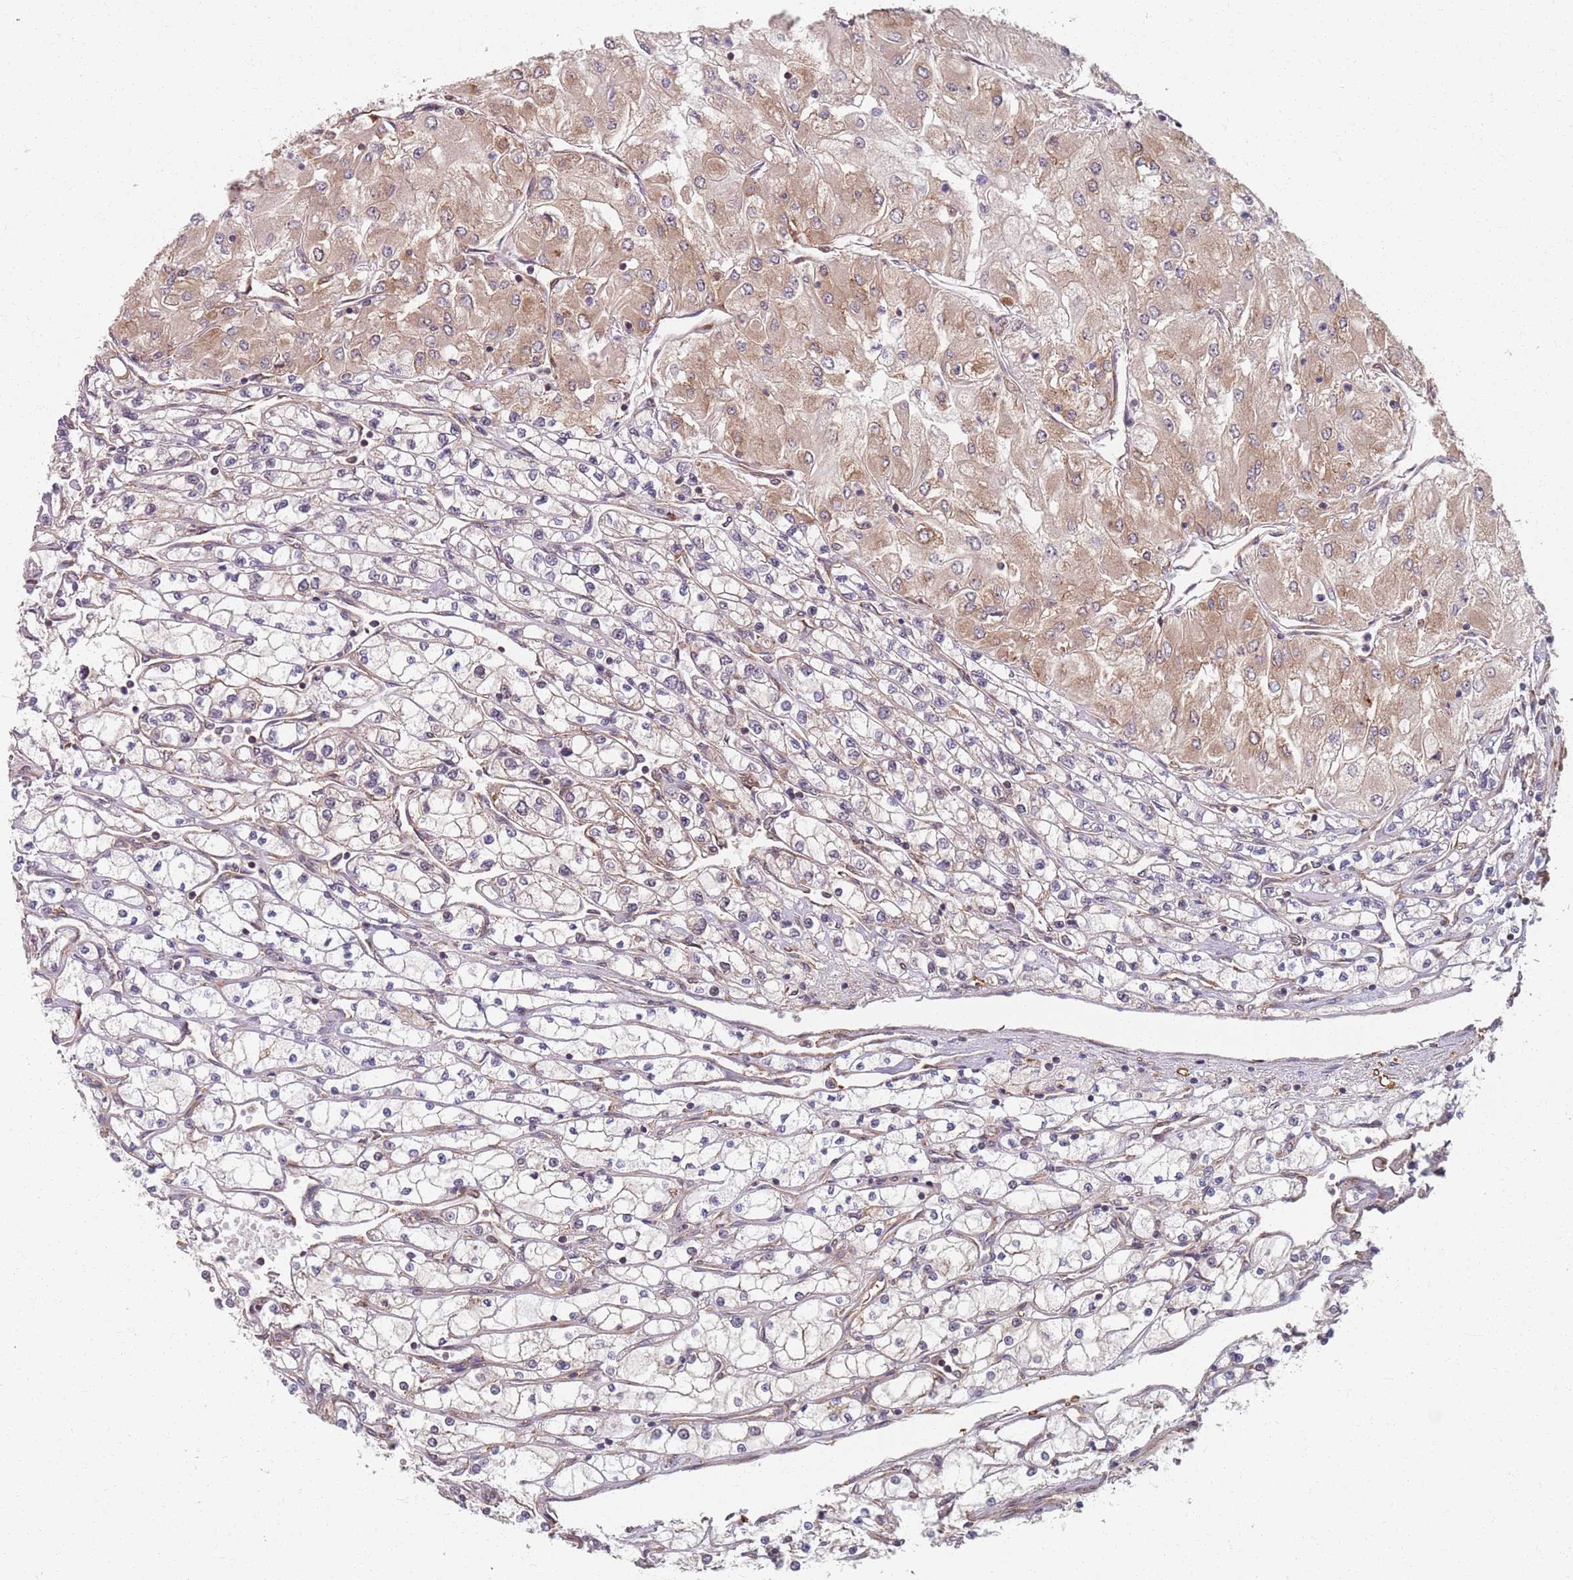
{"staining": {"intensity": "moderate", "quantity": "25%-75%", "location": "cytoplasmic/membranous"}, "tissue": "renal cancer", "cell_type": "Tumor cells", "image_type": "cancer", "snomed": [{"axis": "morphology", "description": "Adenocarcinoma, NOS"}, {"axis": "topography", "description": "Kidney"}], "caption": "Immunohistochemistry (IHC) of adenocarcinoma (renal) displays medium levels of moderate cytoplasmic/membranous positivity in about 25%-75% of tumor cells.", "gene": "NOTCH3", "patient": {"sex": "male", "age": 80}}